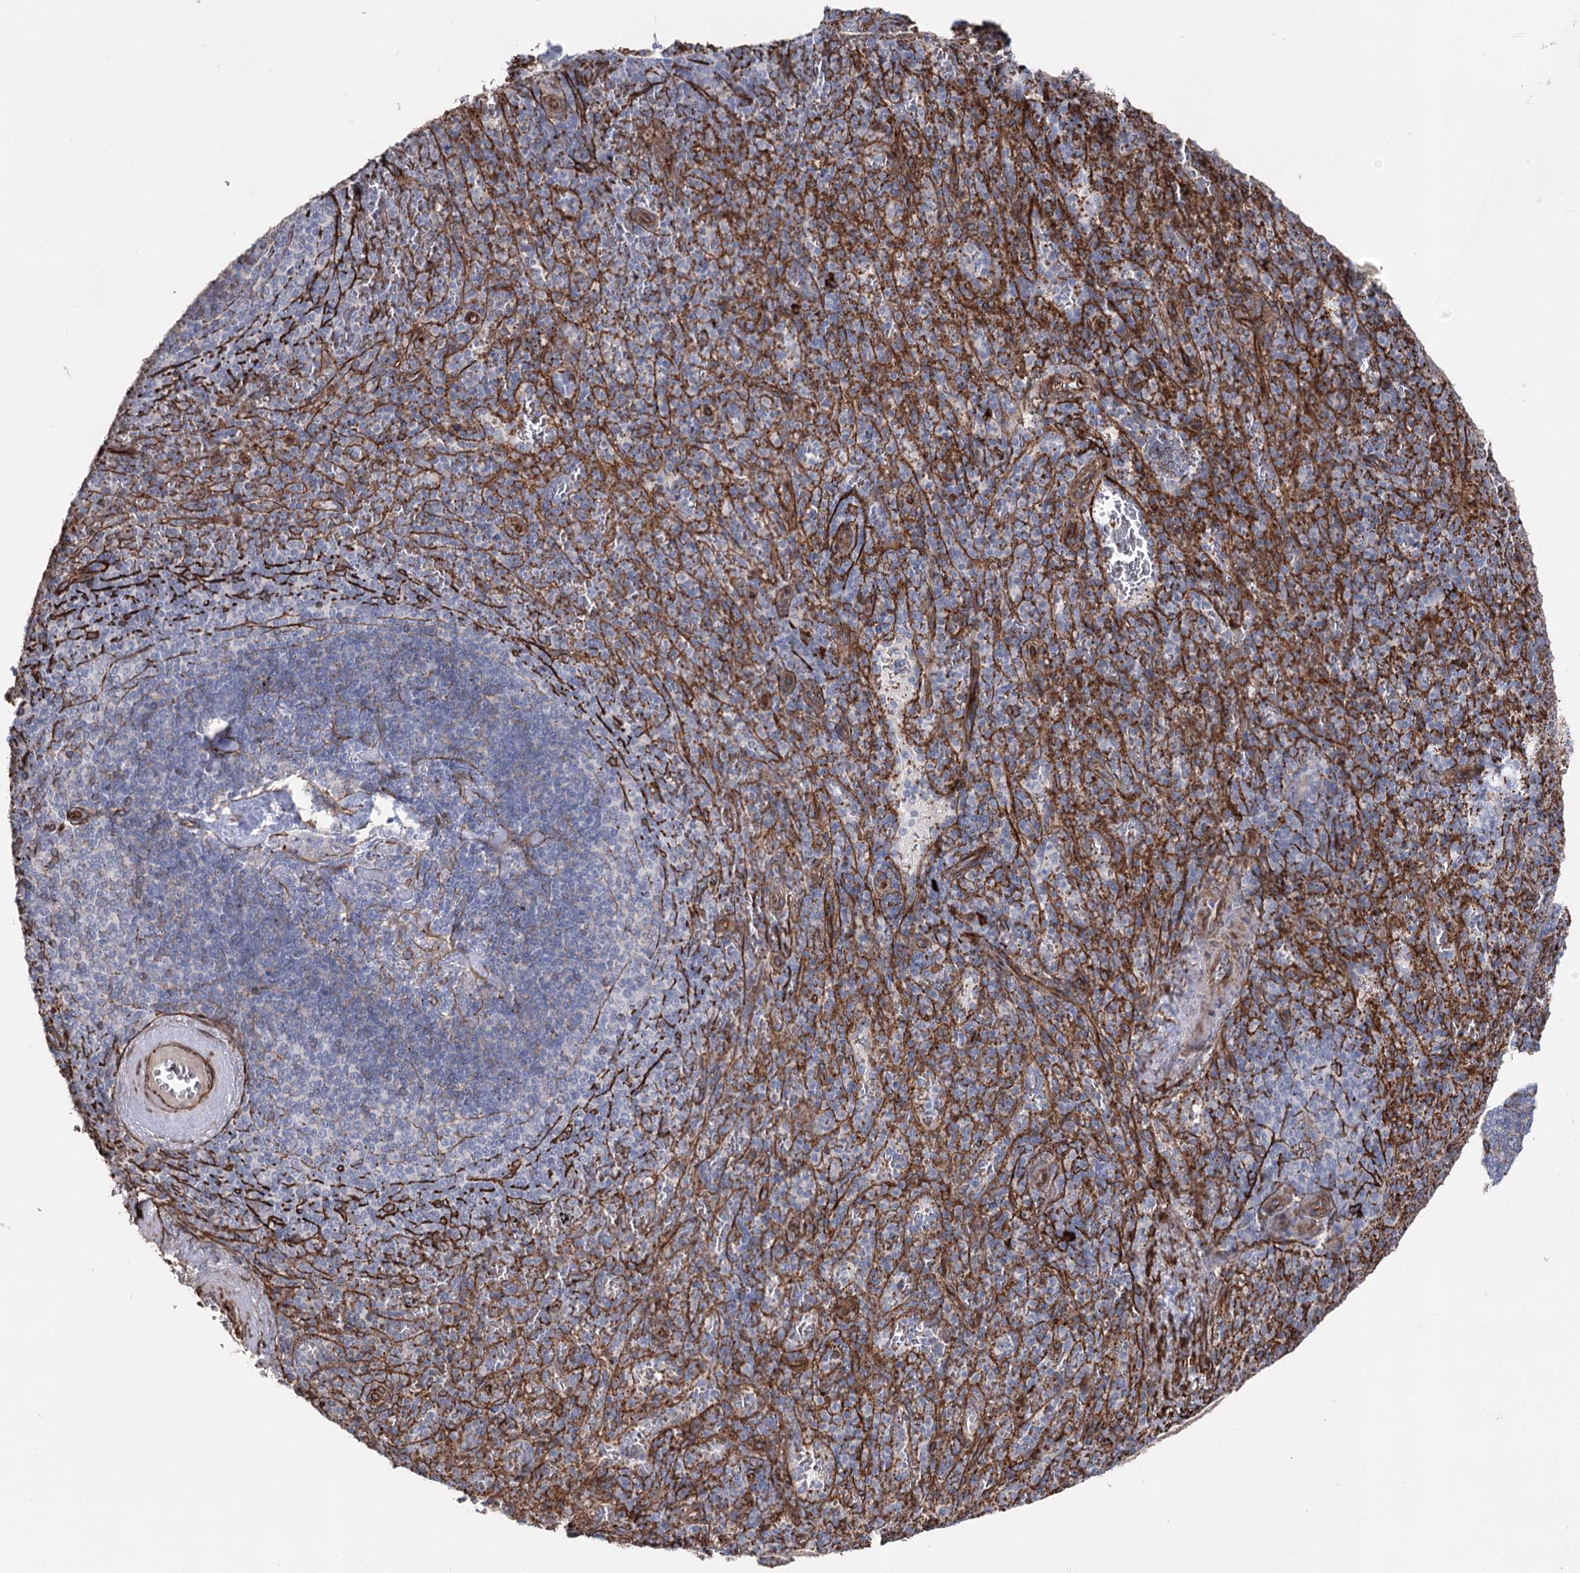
{"staining": {"intensity": "negative", "quantity": "none", "location": "none"}, "tissue": "spleen", "cell_type": "Cells in red pulp", "image_type": "normal", "snomed": [{"axis": "morphology", "description": "Normal tissue, NOS"}, {"axis": "topography", "description": "Spleen"}], "caption": "IHC image of normal spleen: spleen stained with DAB (3,3'-diaminobenzidine) displays no significant protein positivity in cells in red pulp.", "gene": "ARHGAP20", "patient": {"sex": "male", "age": 82}}